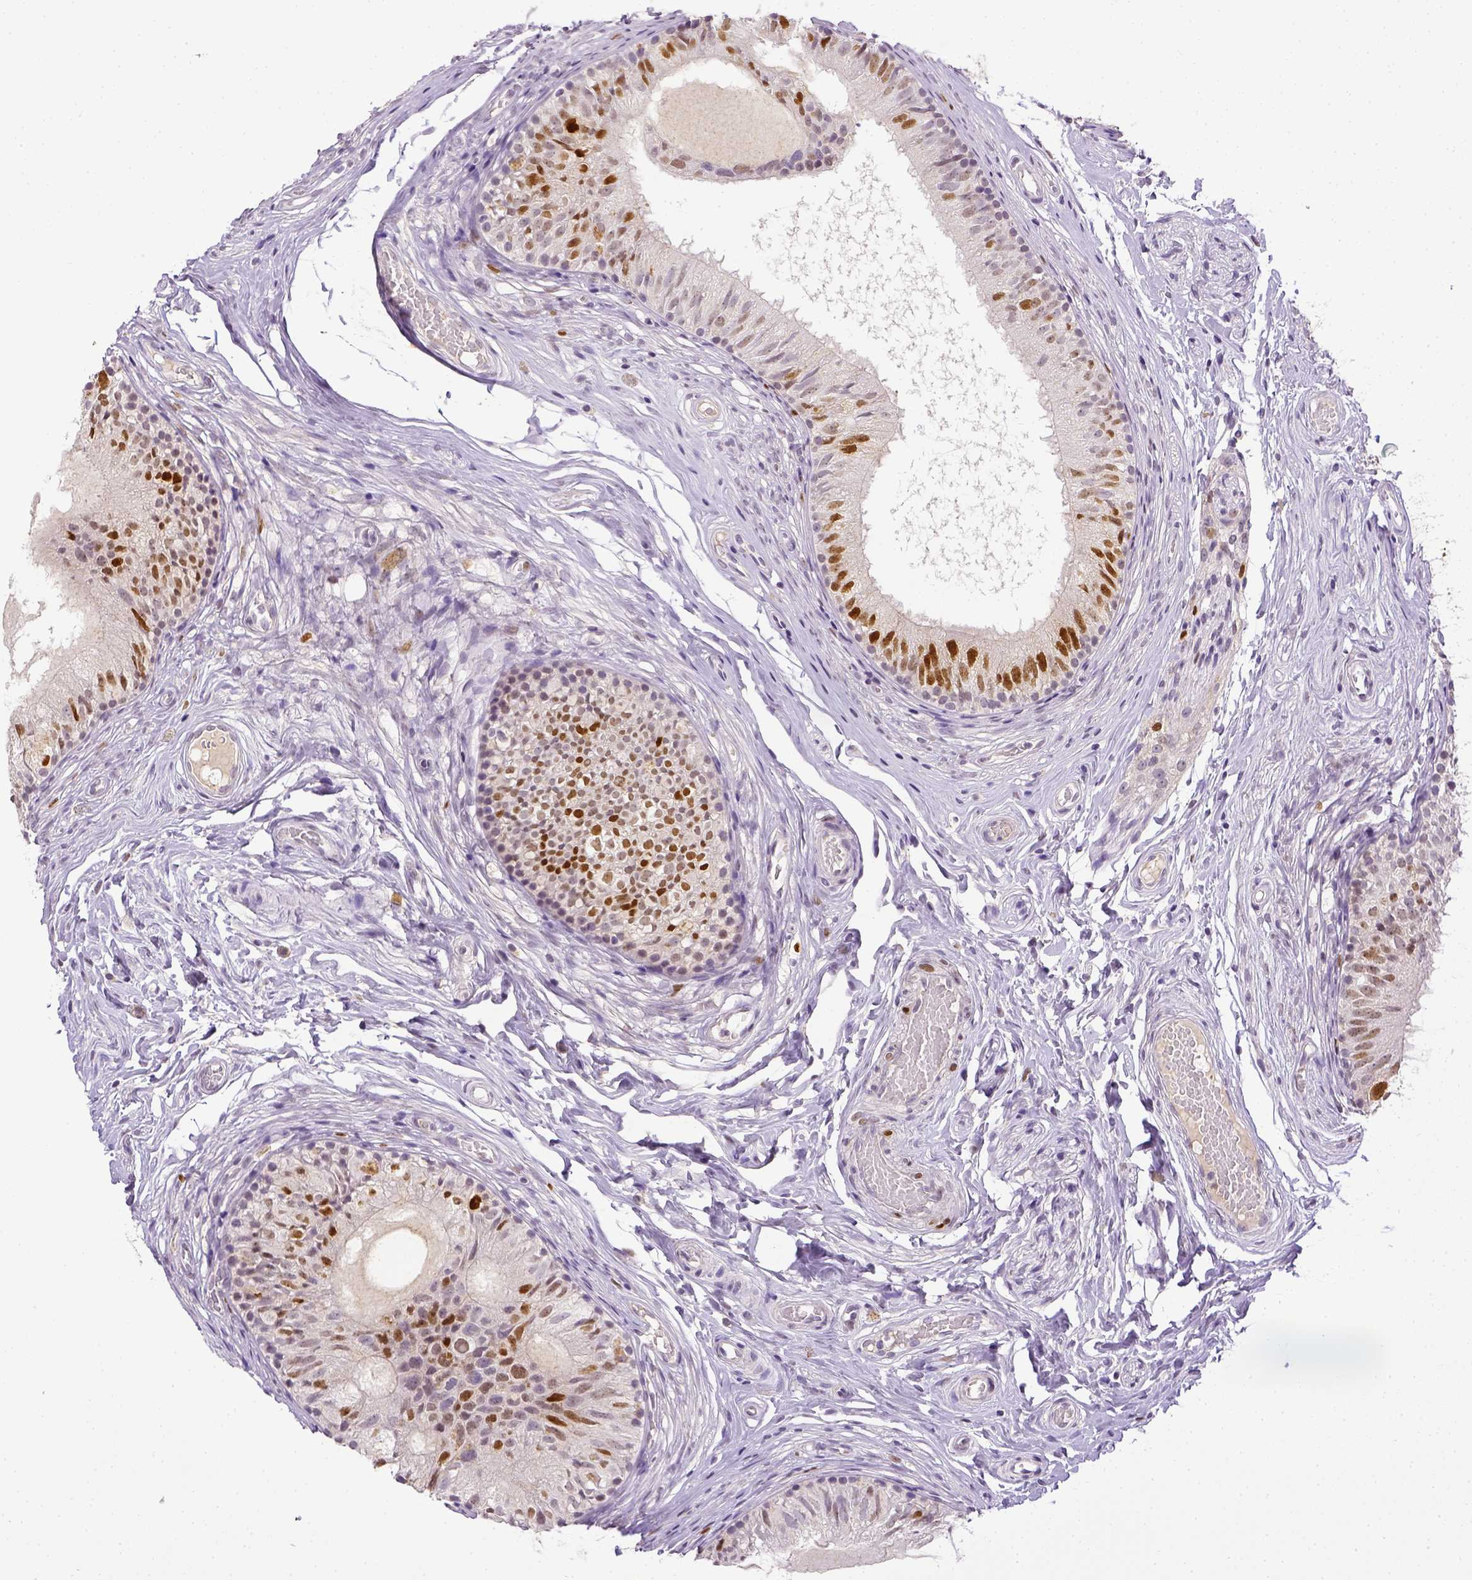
{"staining": {"intensity": "moderate", "quantity": "25%-75%", "location": "nuclear"}, "tissue": "epididymis", "cell_type": "Glandular cells", "image_type": "normal", "snomed": [{"axis": "morphology", "description": "Normal tissue, NOS"}, {"axis": "topography", "description": "Epididymis"}], "caption": "Immunohistochemistry (IHC) (DAB (3,3'-diaminobenzidine)) staining of normal human epididymis exhibits moderate nuclear protein staining in approximately 25%-75% of glandular cells.", "gene": "CDKN1A", "patient": {"sex": "male", "age": 29}}